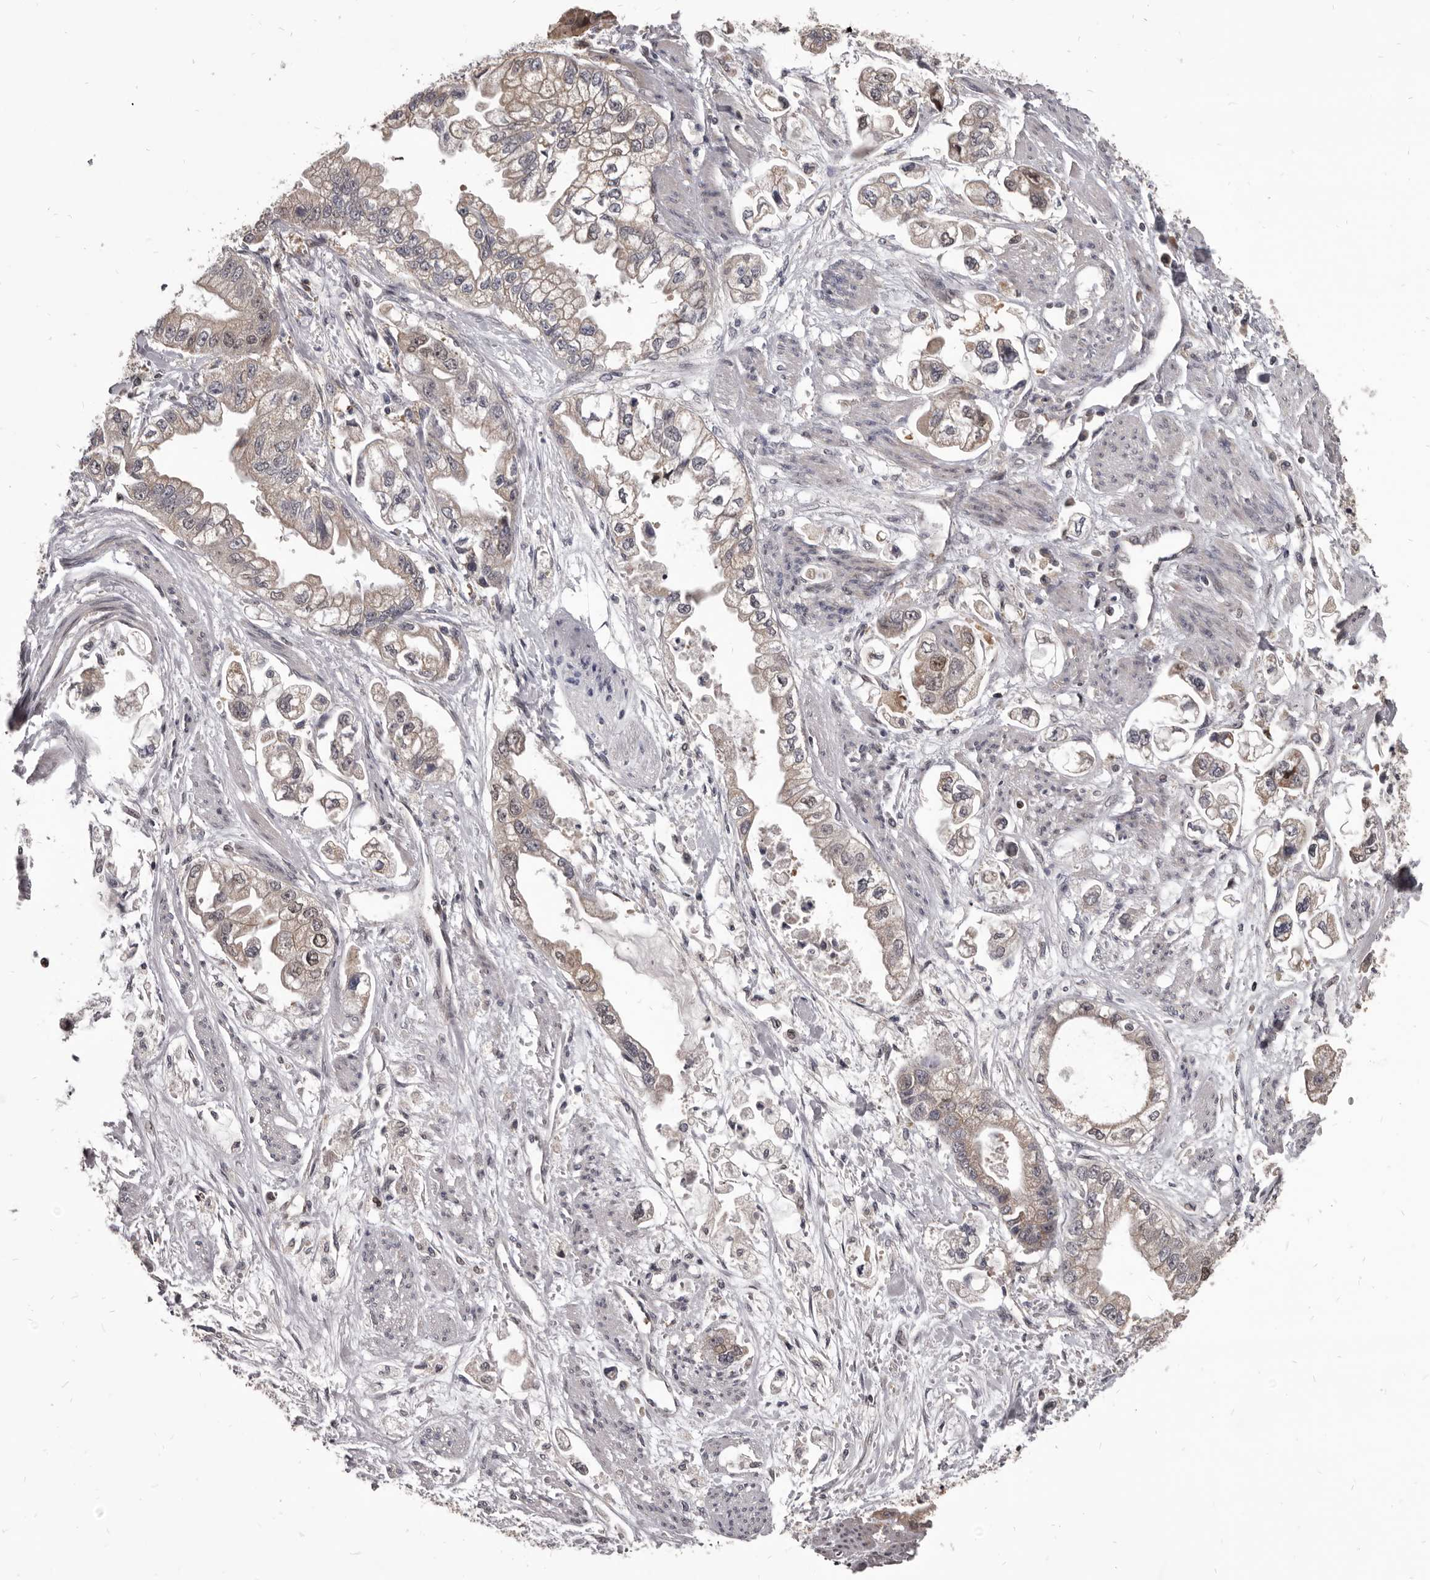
{"staining": {"intensity": "moderate", "quantity": "25%-75%", "location": "cytoplasmic/membranous"}, "tissue": "stomach cancer", "cell_type": "Tumor cells", "image_type": "cancer", "snomed": [{"axis": "morphology", "description": "Adenocarcinoma, NOS"}, {"axis": "topography", "description": "Stomach"}], "caption": "A micrograph of stomach cancer (adenocarcinoma) stained for a protein reveals moderate cytoplasmic/membranous brown staining in tumor cells. (brown staining indicates protein expression, while blue staining denotes nuclei).", "gene": "MAP3K14", "patient": {"sex": "male", "age": 62}}